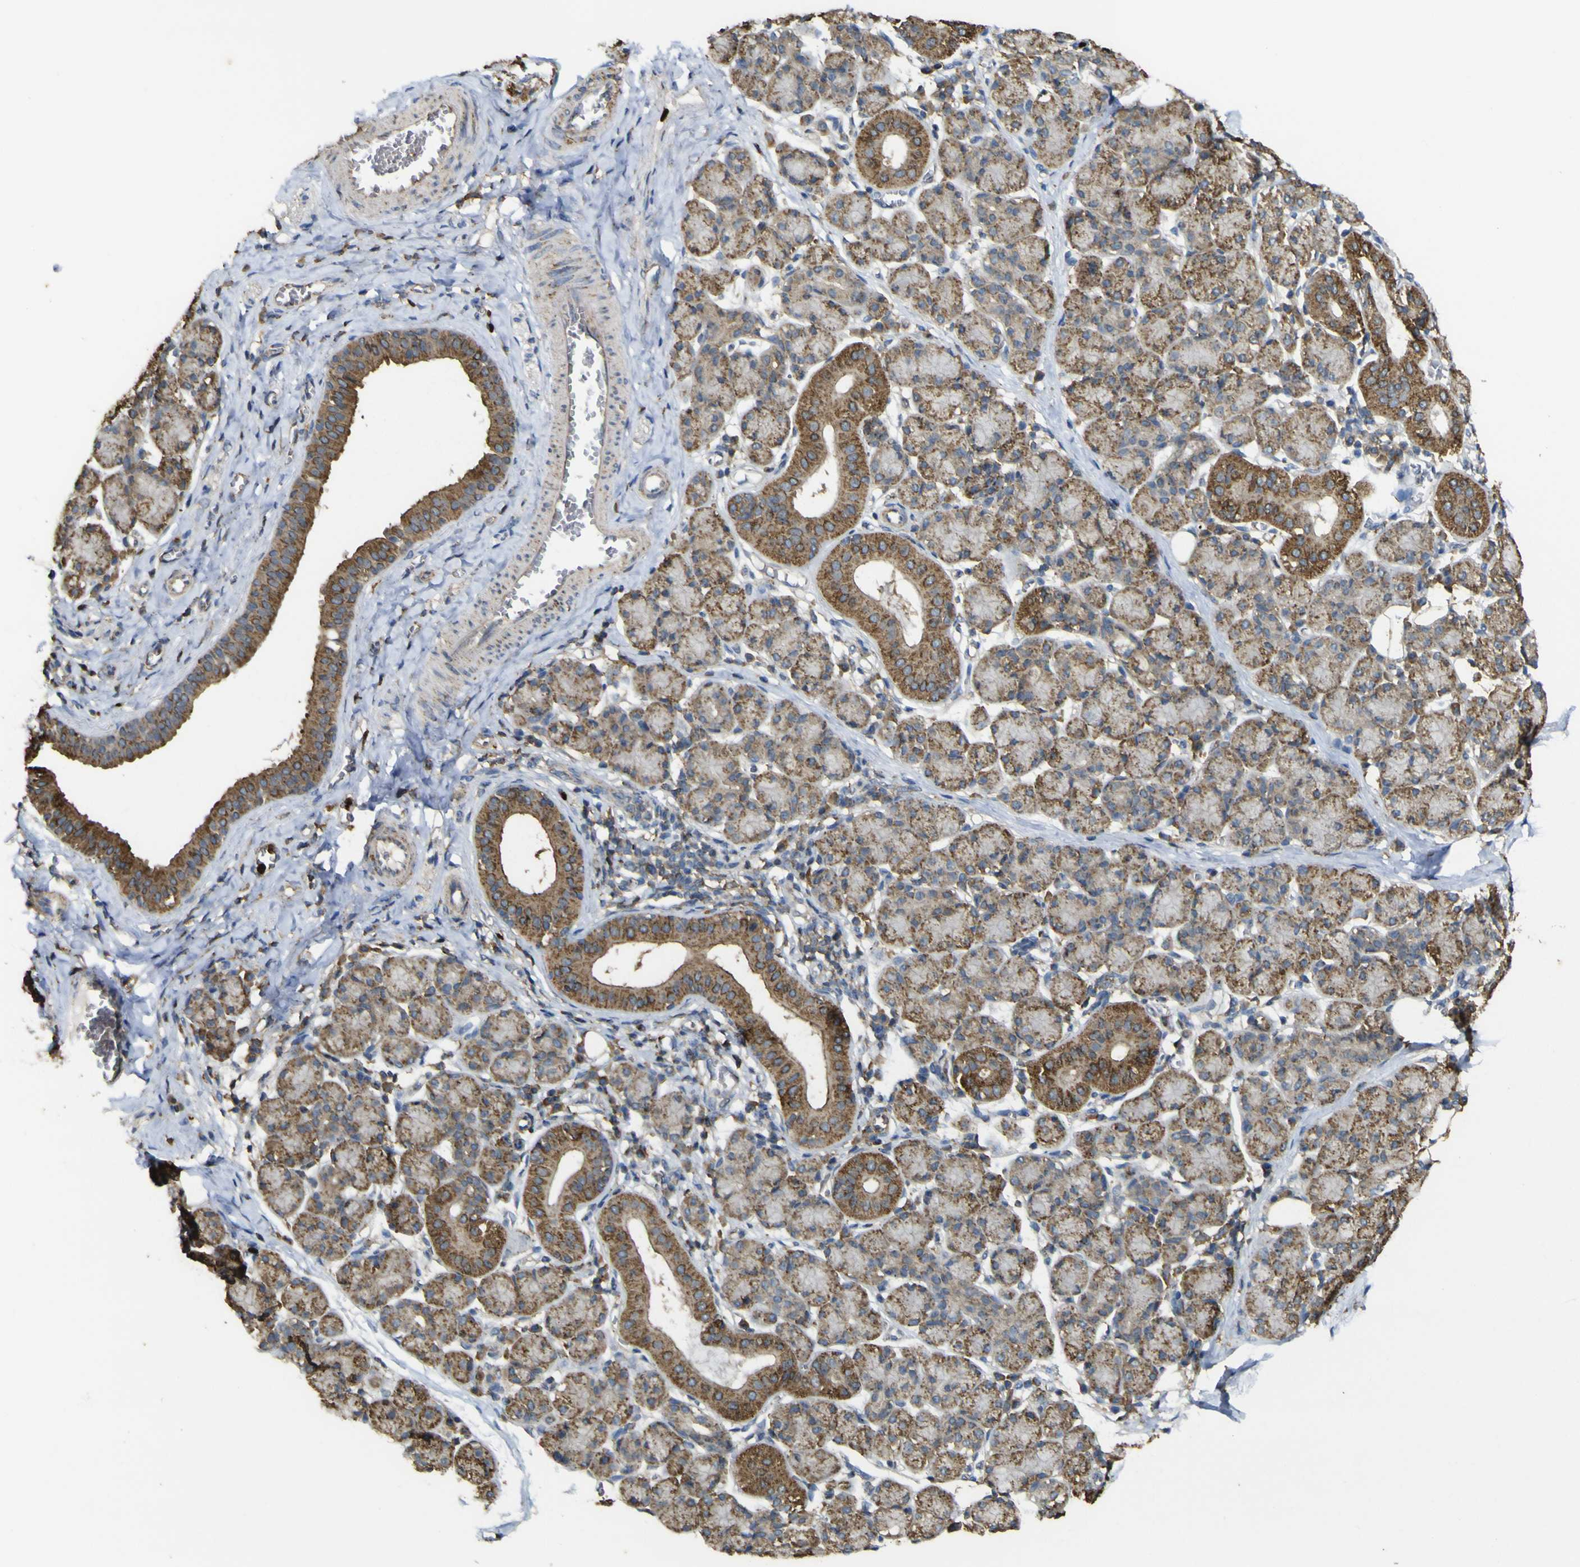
{"staining": {"intensity": "moderate", "quantity": ">75%", "location": "cytoplasmic/membranous"}, "tissue": "salivary gland", "cell_type": "Glandular cells", "image_type": "normal", "snomed": [{"axis": "morphology", "description": "Normal tissue, NOS"}, {"axis": "morphology", "description": "Inflammation, NOS"}, {"axis": "topography", "description": "Lymph node"}, {"axis": "topography", "description": "Salivary gland"}], "caption": "Salivary gland stained with DAB IHC demonstrates medium levels of moderate cytoplasmic/membranous expression in approximately >75% of glandular cells.", "gene": "ACSL3", "patient": {"sex": "male", "age": 3}}